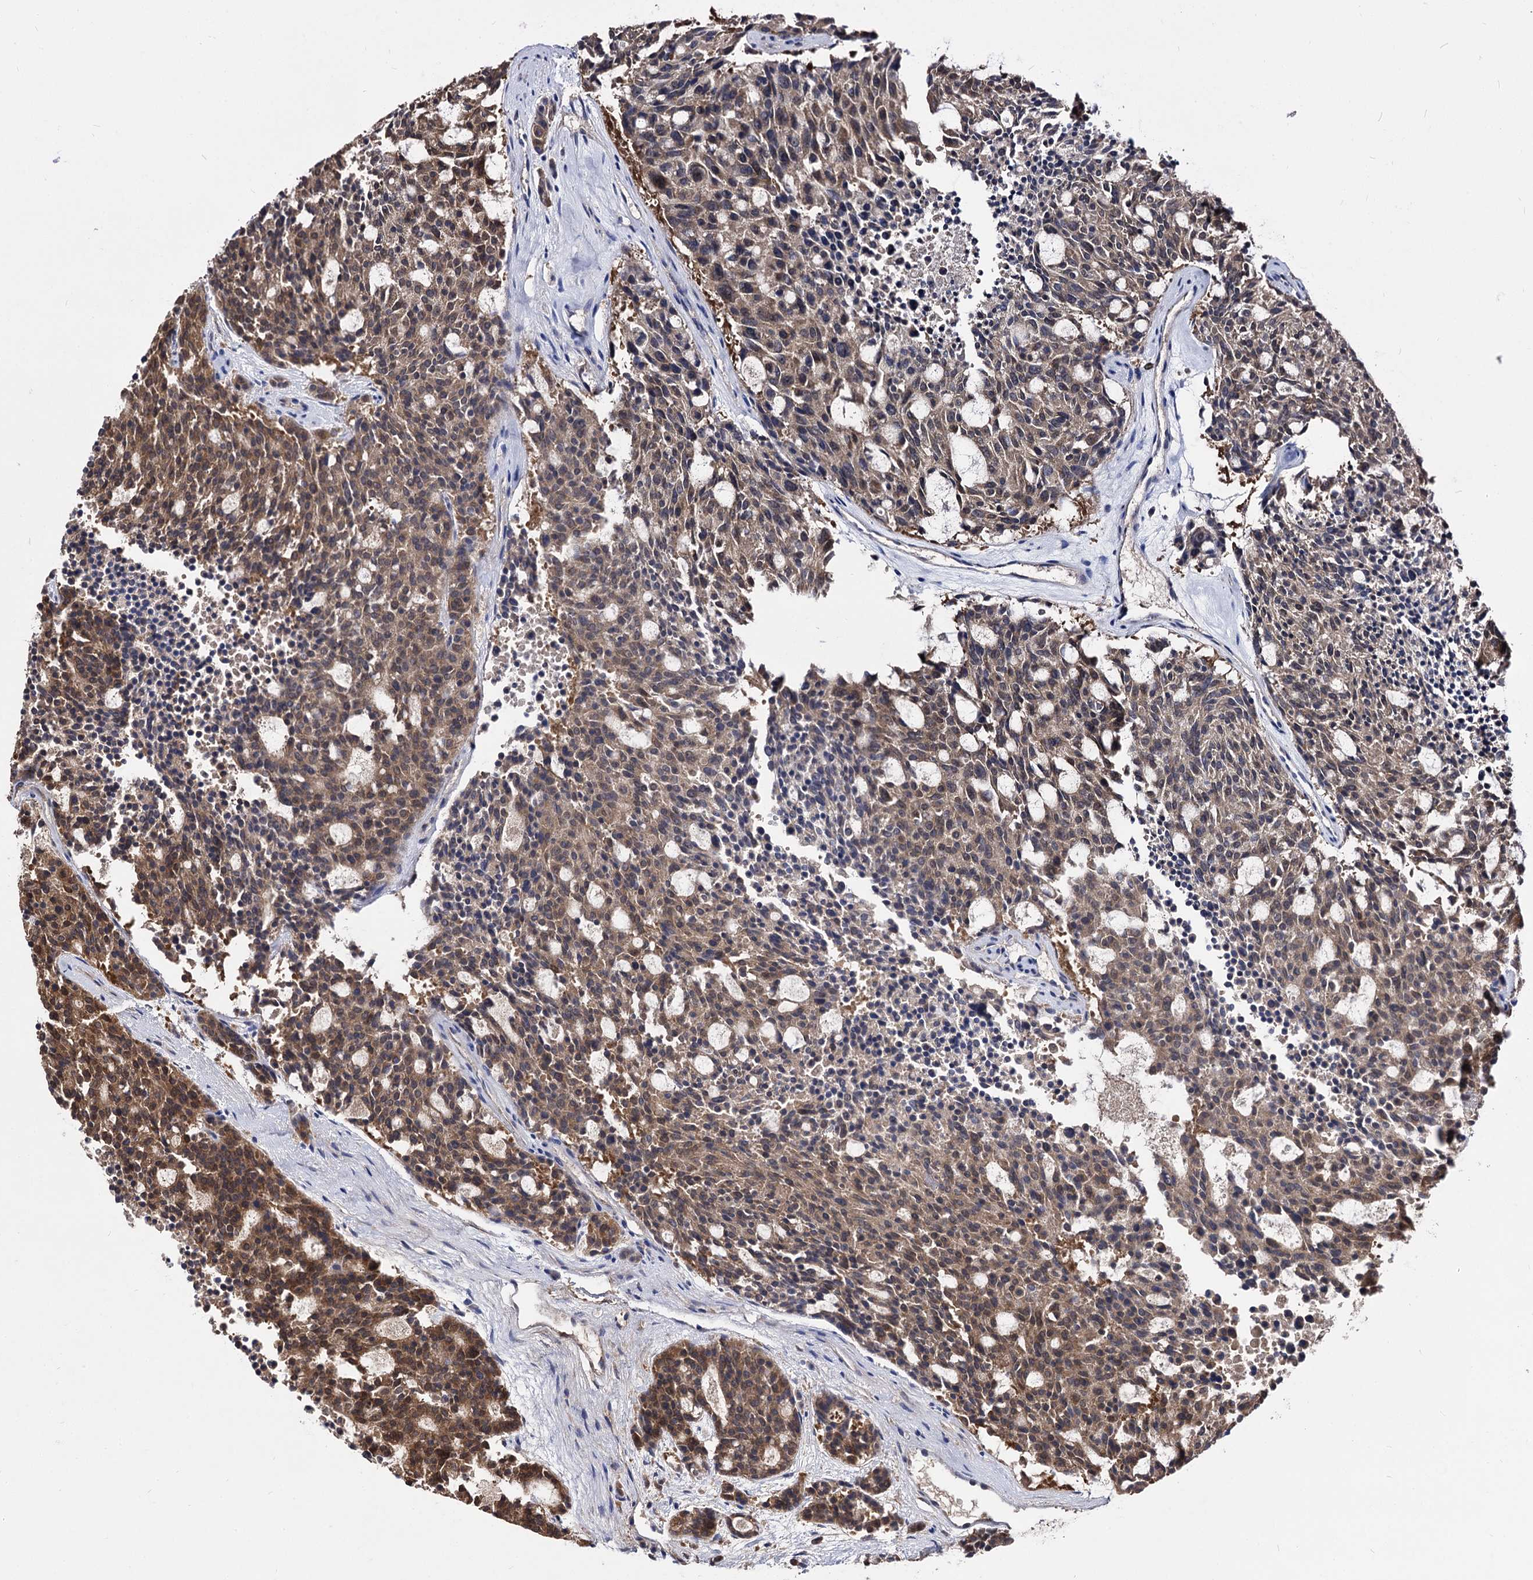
{"staining": {"intensity": "moderate", "quantity": ">75%", "location": "cytoplasmic/membranous"}, "tissue": "carcinoid", "cell_type": "Tumor cells", "image_type": "cancer", "snomed": [{"axis": "morphology", "description": "Carcinoid, malignant, NOS"}, {"axis": "topography", "description": "Pancreas"}], "caption": "Moderate cytoplasmic/membranous positivity for a protein is seen in approximately >75% of tumor cells of malignant carcinoid using IHC.", "gene": "NME1", "patient": {"sex": "female", "age": 54}}